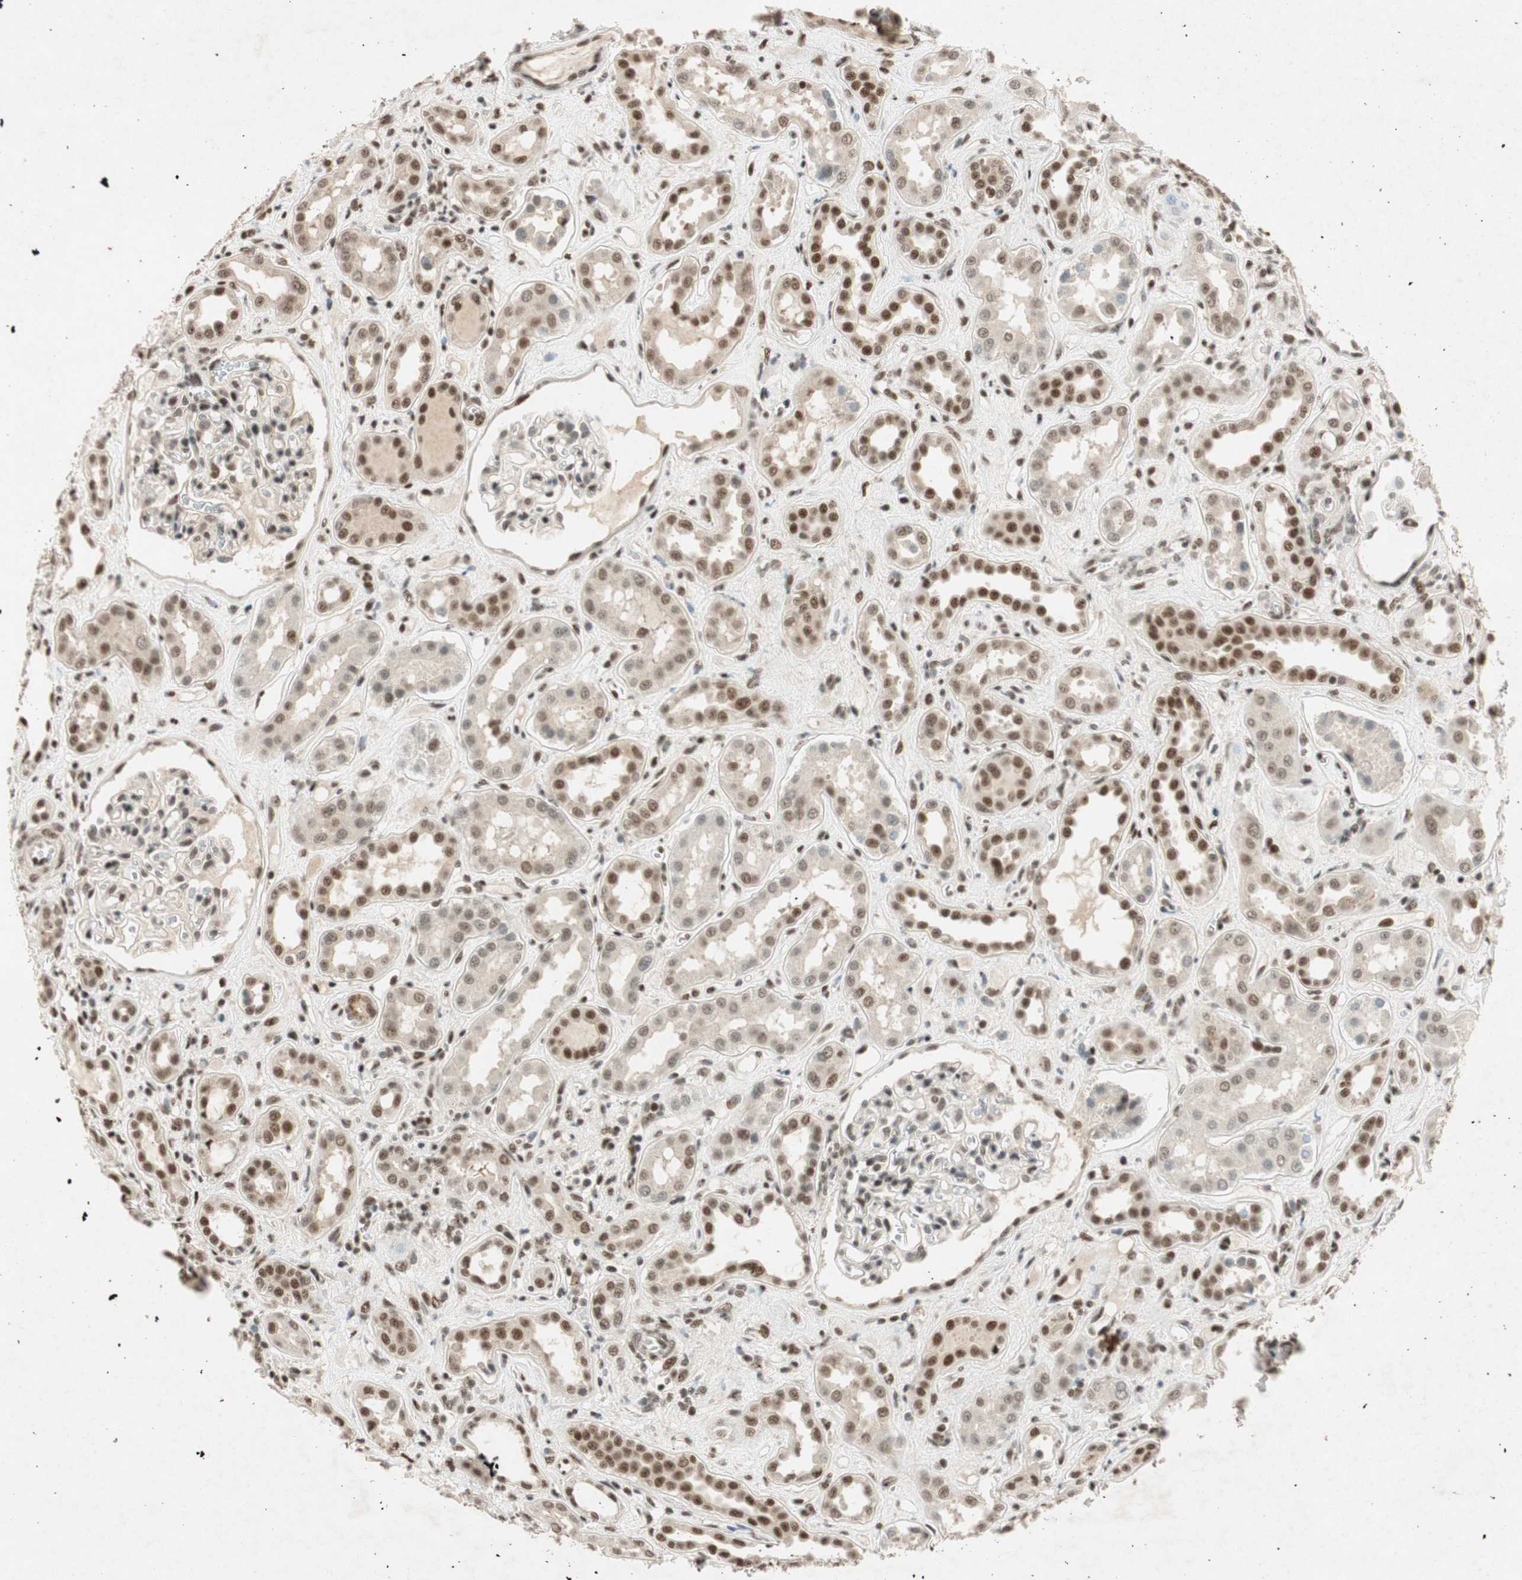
{"staining": {"intensity": "moderate", "quantity": ">75%", "location": "nuclear"}, "tissue": "kidney", "cell_type": "Cells in glomeruli", "image_type": "normal", "snomed": [{"axis": "morphology", "description": "Normal tissue, NOS"}, {"axis": "topography", "description": "Kidney"}], "caption": "Kidney was stained to show a protein in brown. There is medium levels of moderate nuclear positivity in about >75% of cells in glomeruli. The staining was performed using DAB (3,3'-diaminobenzidine) to visualize the protein expression in brown, while the nuclei were stained in blue with hematoxylin (Magnification: 20x).", "gene": "NCBP3", "patient": {"sex": "male", "age": 59}}